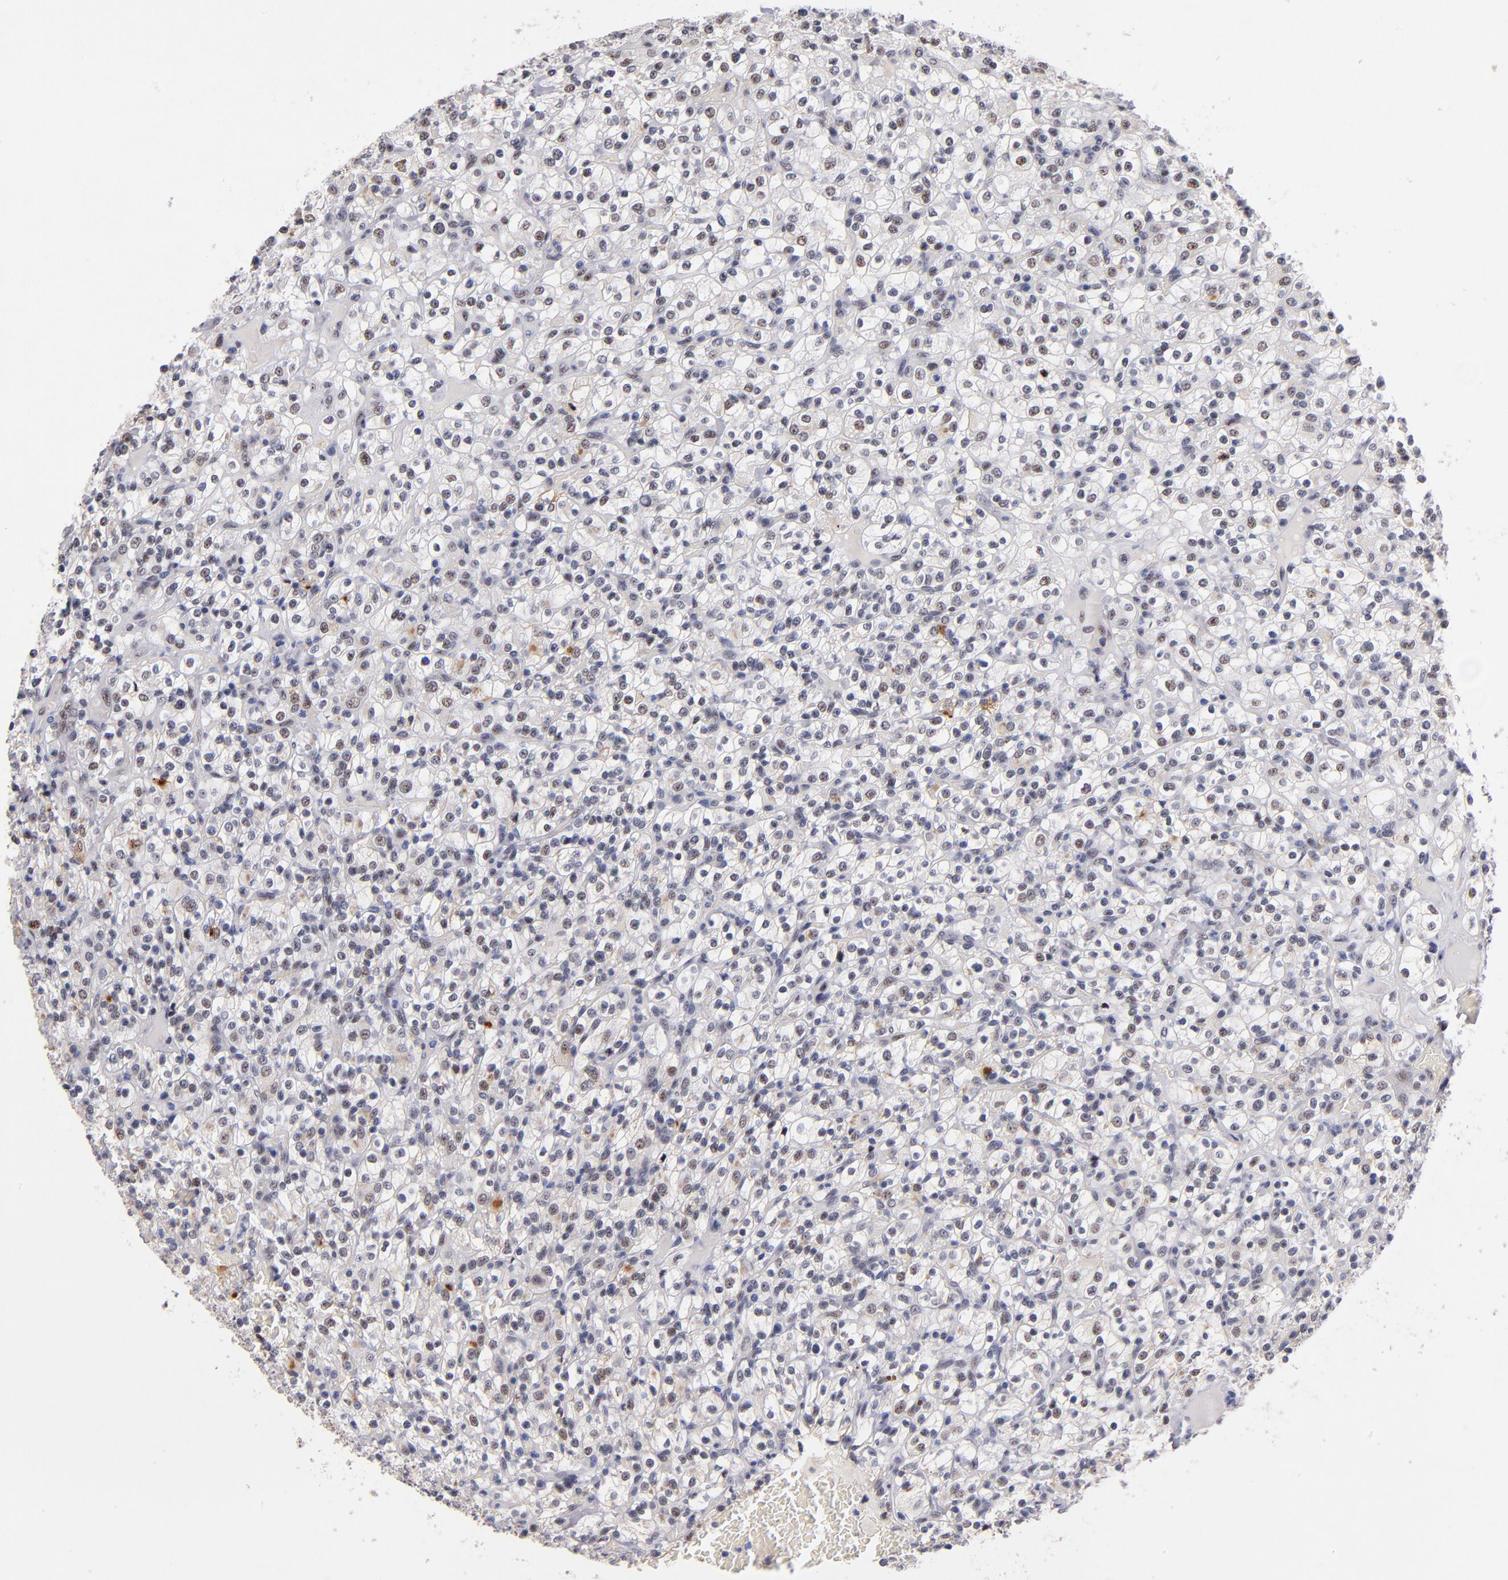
{"staining": {"intensity": "weak", "quantity": "<25%", "location": "nuclear"}, "tissue": "renal cancer", "cell_type": "Tumor cells", "image_type": "cancer", "snomed": [{"axis": "morphology", "description": "Normal tissue, NOS"}, {"axis": "morphology", "description": "Adenocarcinoma, NOS"}, {"axis": "topography", "description": "Kidney"}], "caption": "This is a histopathology image of immunohistochemistry (IHC) staining of renal cancer, which shows no expression in tumor cells.", "gene": "RAF1", "patient": {"sex": "female", "age": 72}}